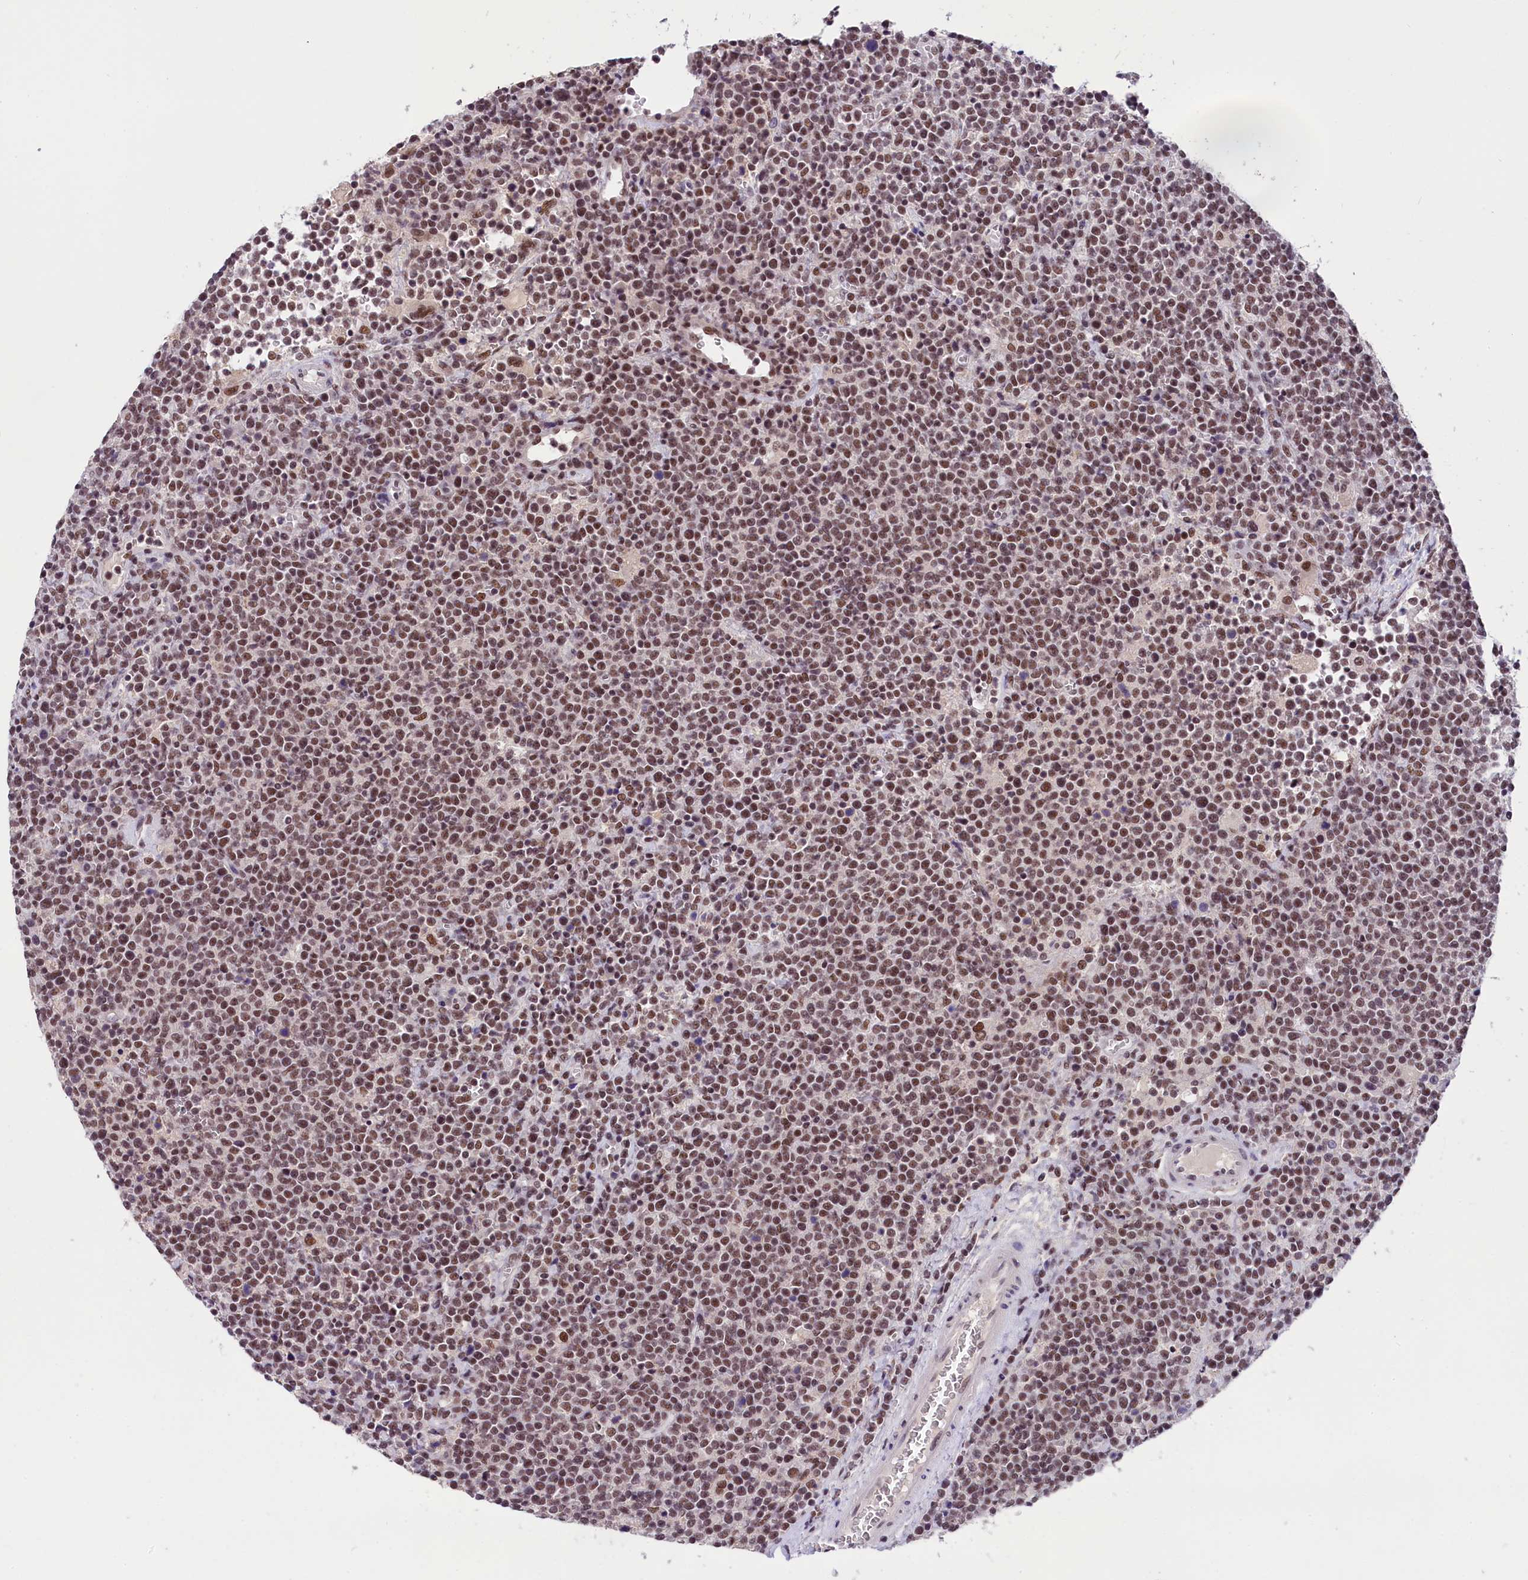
{"staining": {"intensity": "moderate", "quantity": ">75%", "location": "nuclear"}, "tissue": "lymphoma", "cell_type": "Tumor cells", "image_type": "cancer", "snomed": [{"axis": "morphology", "description": "Malignant lymphoma, non-Hodgkin's type, High grade"}, {"axis": "topography", "description": "Lymph node"}], "caption": "The micrograph shows immunohistochemical staining of high-grade malignant lymphoma, non-Hodgkin's type. There is moderate nuclear positivity is present in approximately >75% of tumor cells.", "gene": "ZC3H4", "patient": {"sex": "male", "age": 61}}